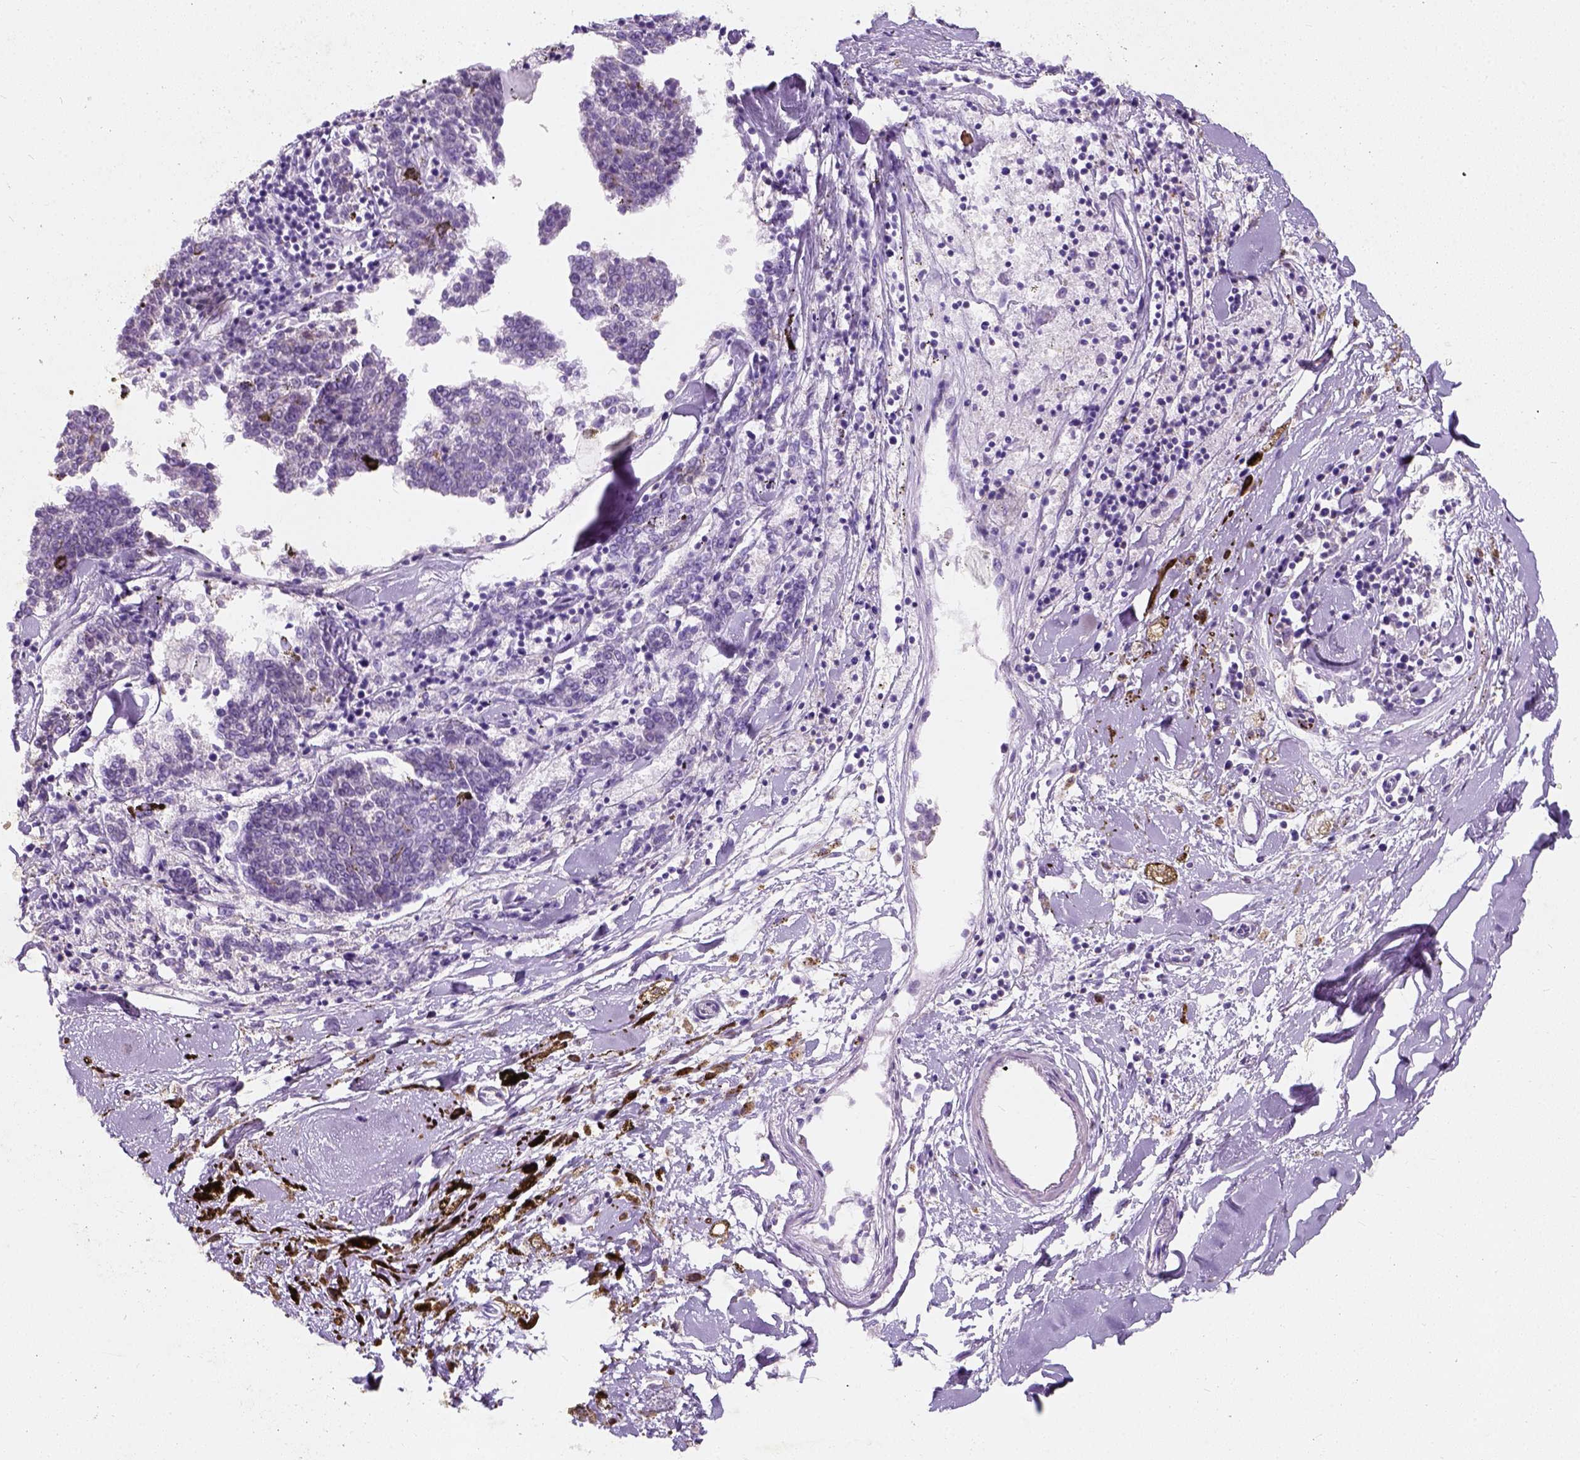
{"staining": {"intensity": "negative", "quantity": "none", "location": "none"}, "tissue": "melanoma", "cell_type": "Tumor cells", "image_type": "cancer", "snomed": [{"axis": "morphology", "description": "Malignant melanoma, NOS"}, {"axis": "topography", "description": "Skin"}], "caption": "Immunohistochemistry (IHC) micrograph of neoplastic tissue: malignant melanoma stained with DAB shows no significant protein positivity in tumor cells. The staining was performed using DAB (3,3'-diaminobenzidine) to visualize the protein expression in brown, while the nuclei were stained in blue with hematoxylin (Magnification: 20x).", "gene": "CHODL", "patient": {"sex": "female", "age": 72}}